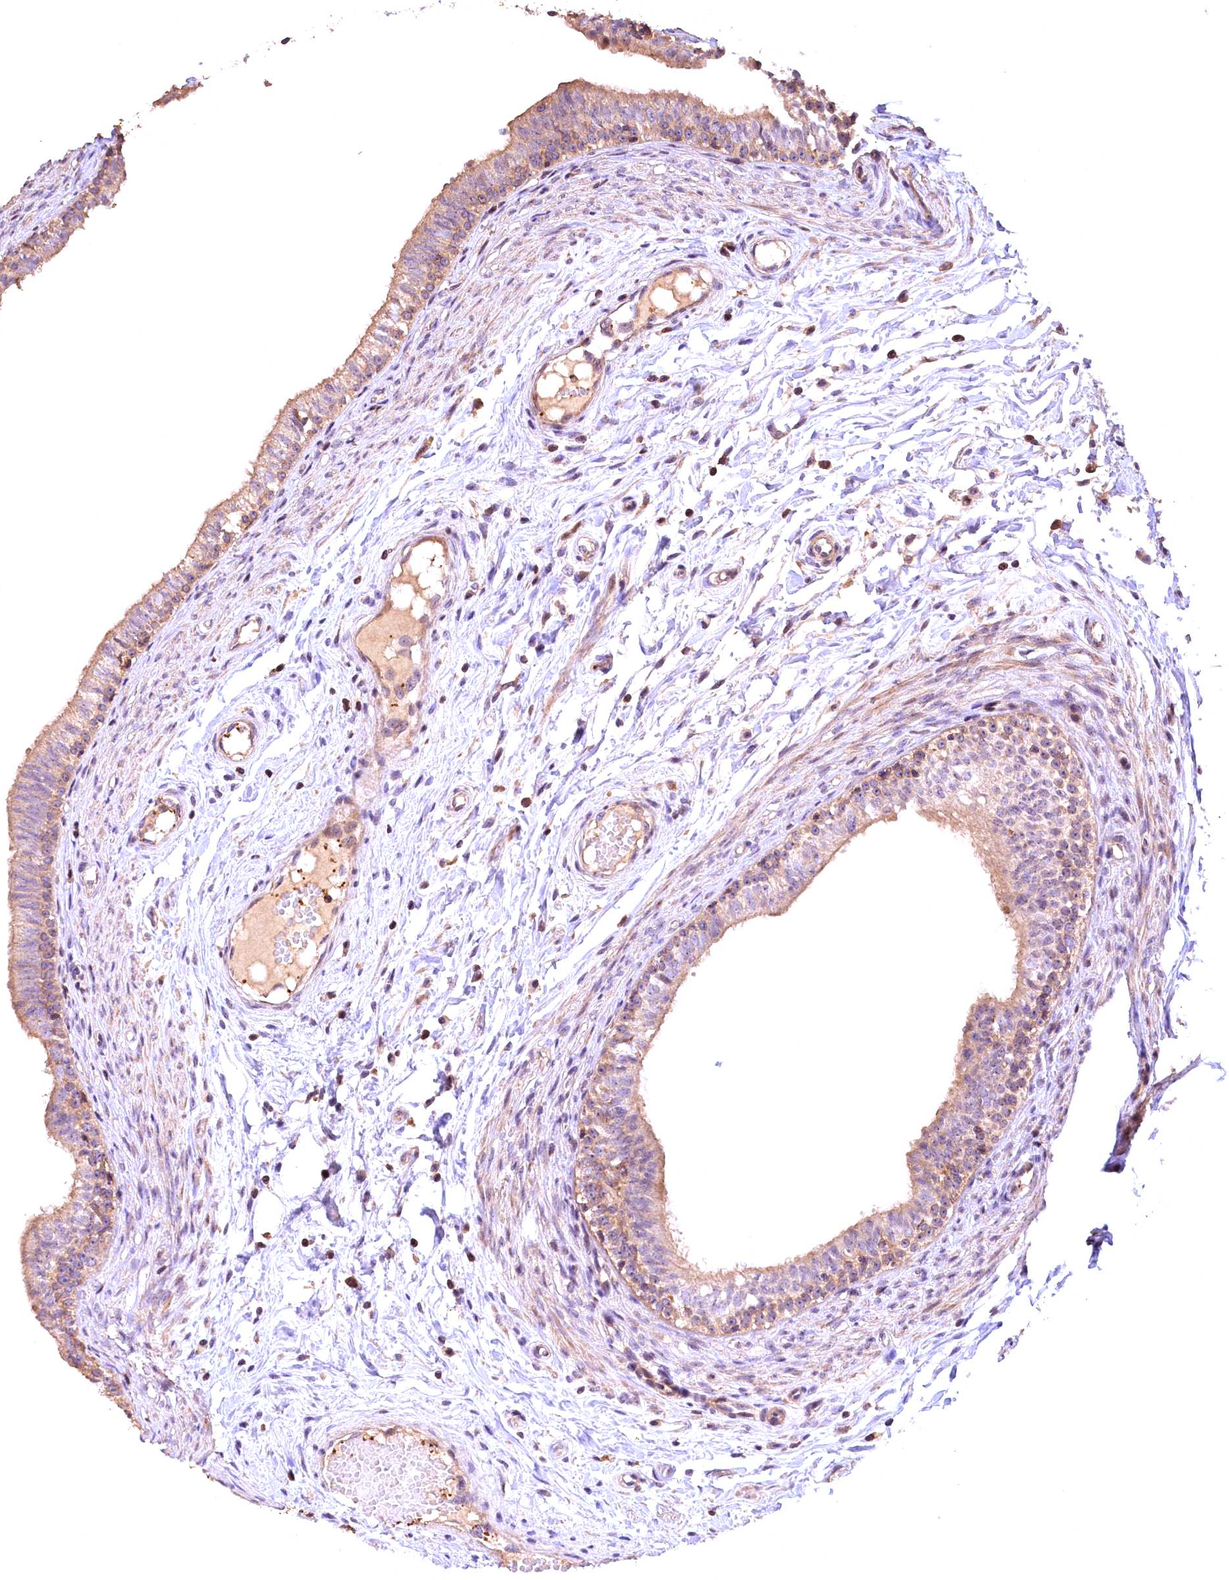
{"staining": {"intensity": "moderate", "quantity": "25%-75%", "location": "cytoplasmic/membranous,nuclear"}, "tissue": "epididymis", "cell_type": "Glandular cells", "image_type": "normal", "snomed": [{"axis": "morphology", "description": "Normal tissue, NOS"}, {"axis": "topography", "description": "Epididymis, spermatic cord, NOS"}], "caption": "Human epididymis stained with a brown dye exhibits moderate cytoplasmic/membranous,nuclear positive expression in approximately 25%-75% of glandular cells.", "gene": "FUZ", "patient": {"sex": "male", "age": 22}}